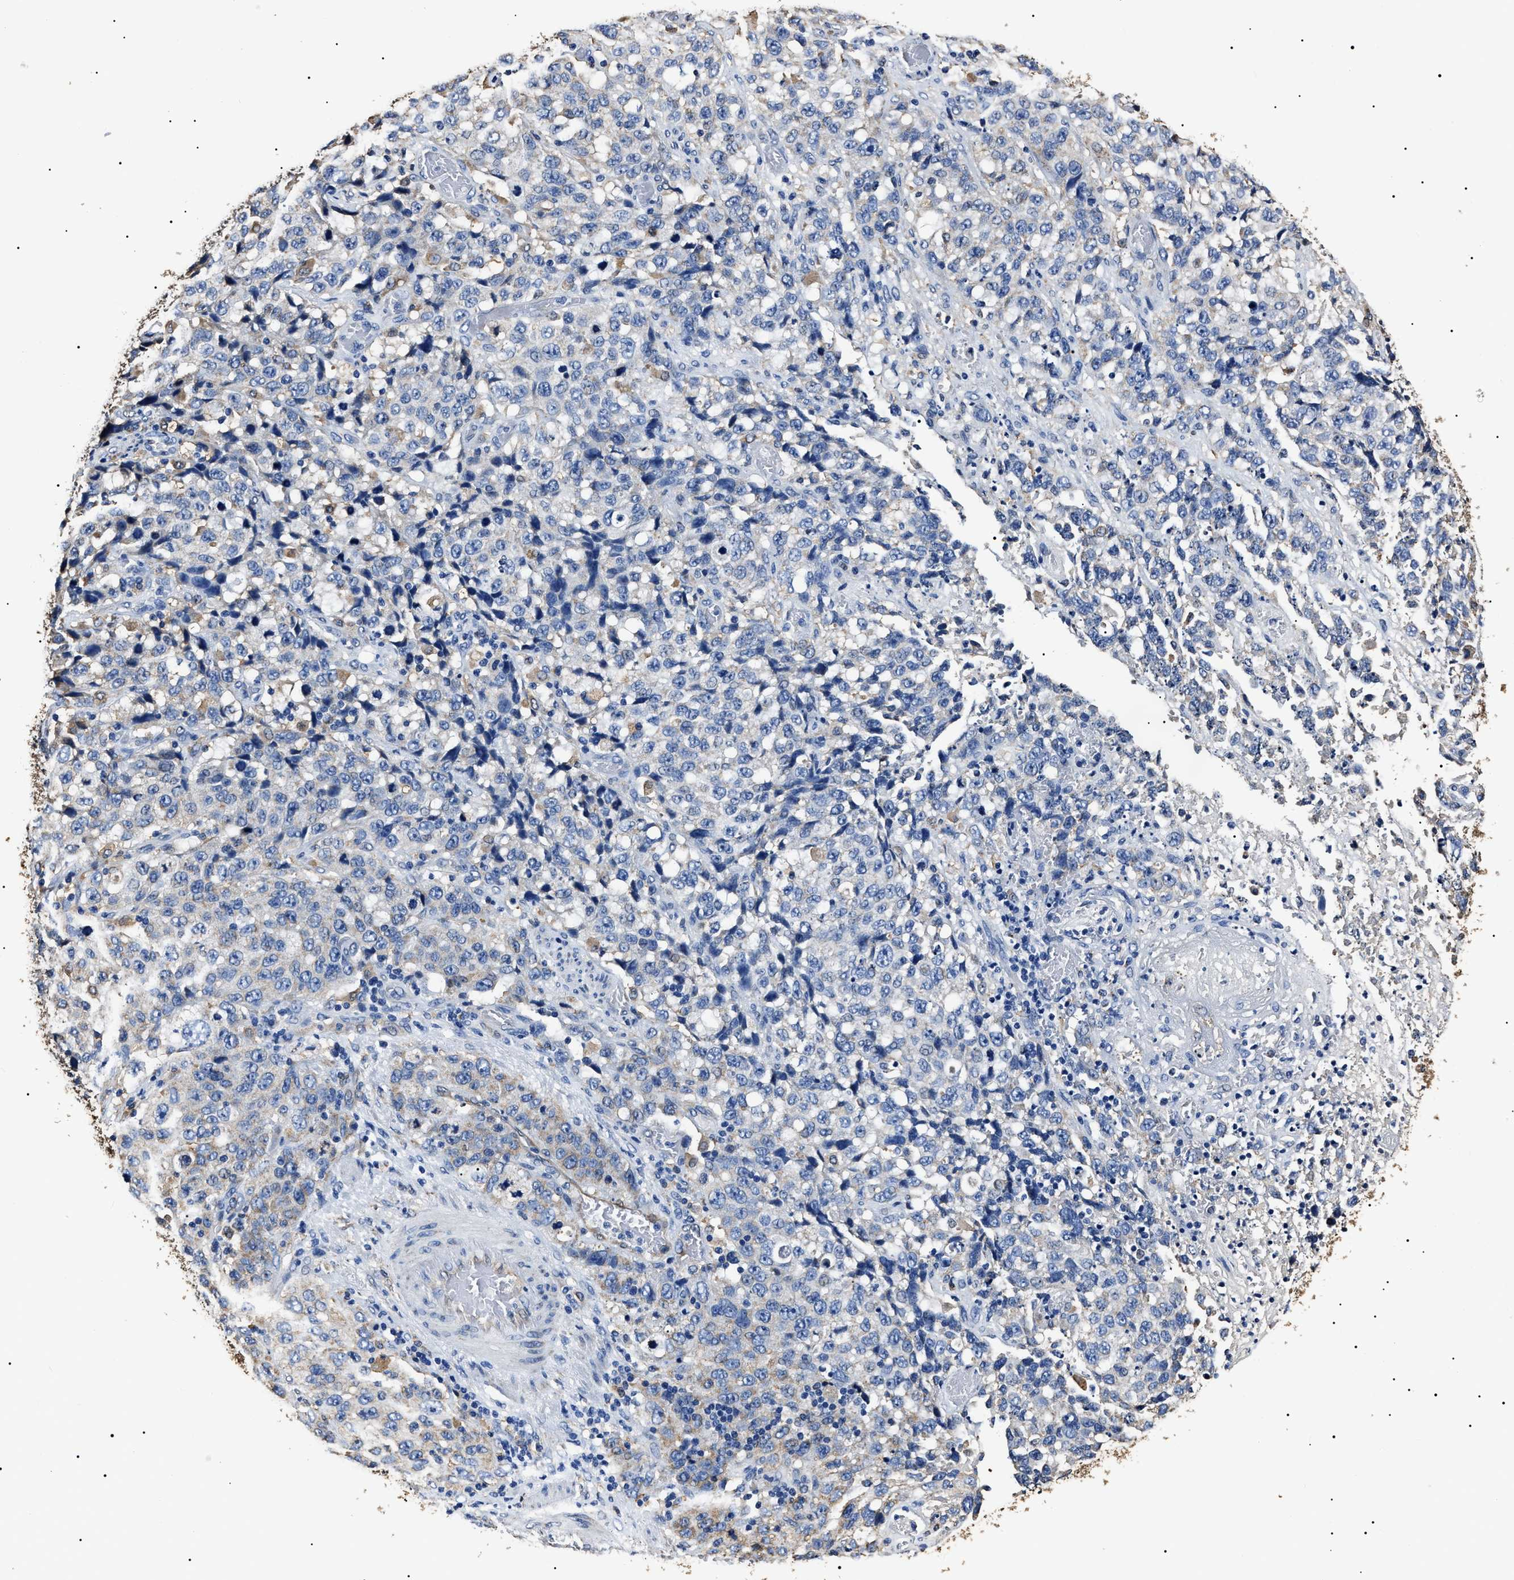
{"staining": {"intensity": "negative", "quantity": "none", "location": "none"}, "tissue": "stomach cancer", "cell_type": "Tumor cells", "image_type": "cancer", "snomed": [{"axis": "morphology", "description": "Normal tissue, NOS"}, {"axis": "morphology", "description": "Adenocarcinoma, NOS"}, {"axis": "topography", "description": "Stomach"}], "caption": "The immunohistochemistry (IHC) micrograph has no significant expression in tumor cells of adenocarcinoma (stomach) tissue.", "gene": "ALDH1A1", "patient": {"sex": "male", "age": 48}}